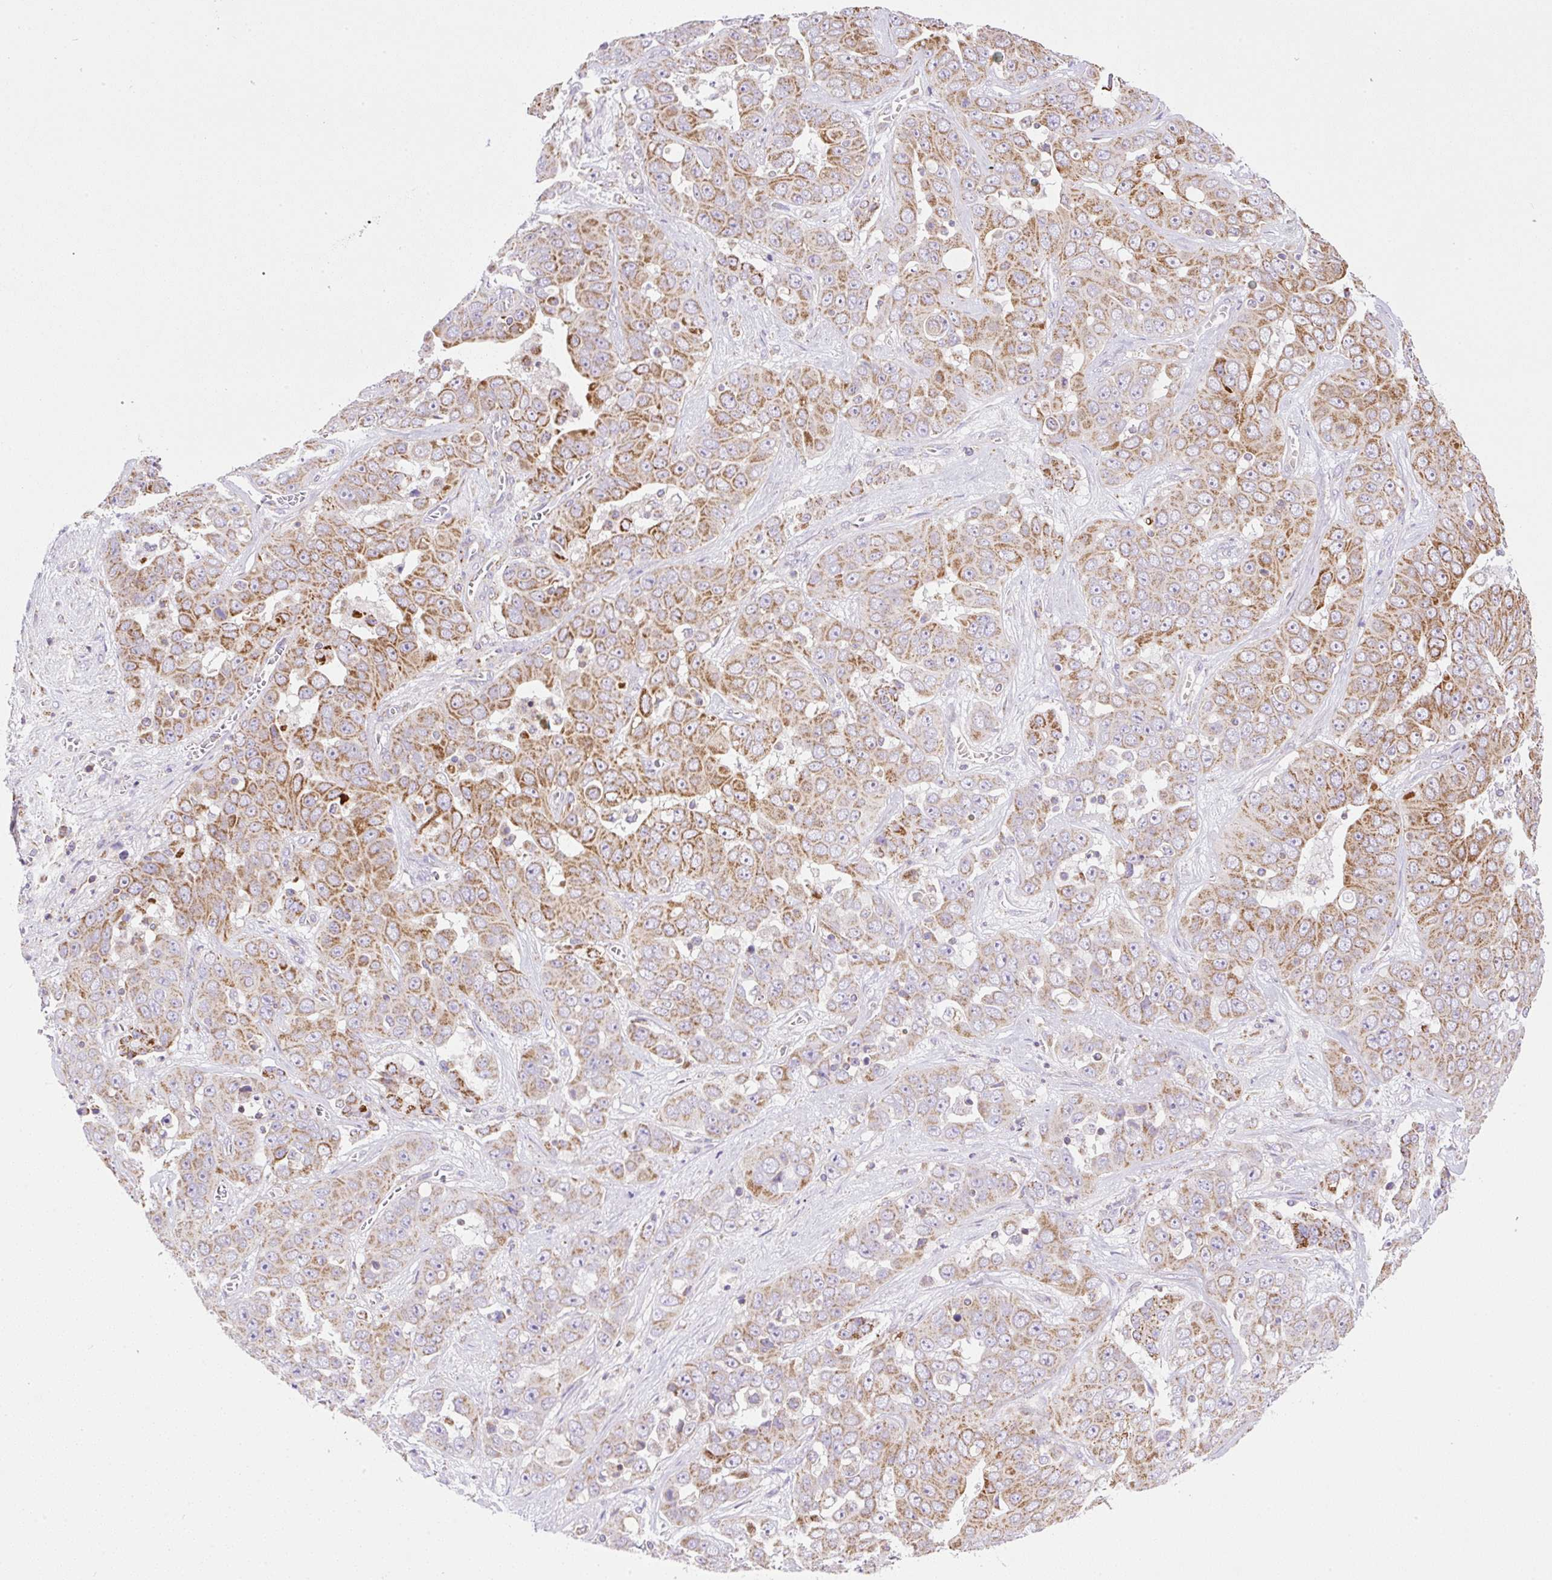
{"staining": {"intensity": "moderate", "quantity": ">75%", "location": "cytoplasmic/membranous"}, "tissue": "liver cancer", "cell_type": "Tumor cells", "image_type": "cancer", "snomed": [{"axis": "morphology", "description": "Cholangiocarcinoma"}, {"axis": "topography", "description": "Liver"}], "caption": "Brown immunohistochemical staining in human liver cholangiocarcinoma exhibits moderate cytoplasmic/membranous positivity in approximately >75% of tumor cells.", "gene": "NF1", "patient": {"sex": "female", "age": 52}}